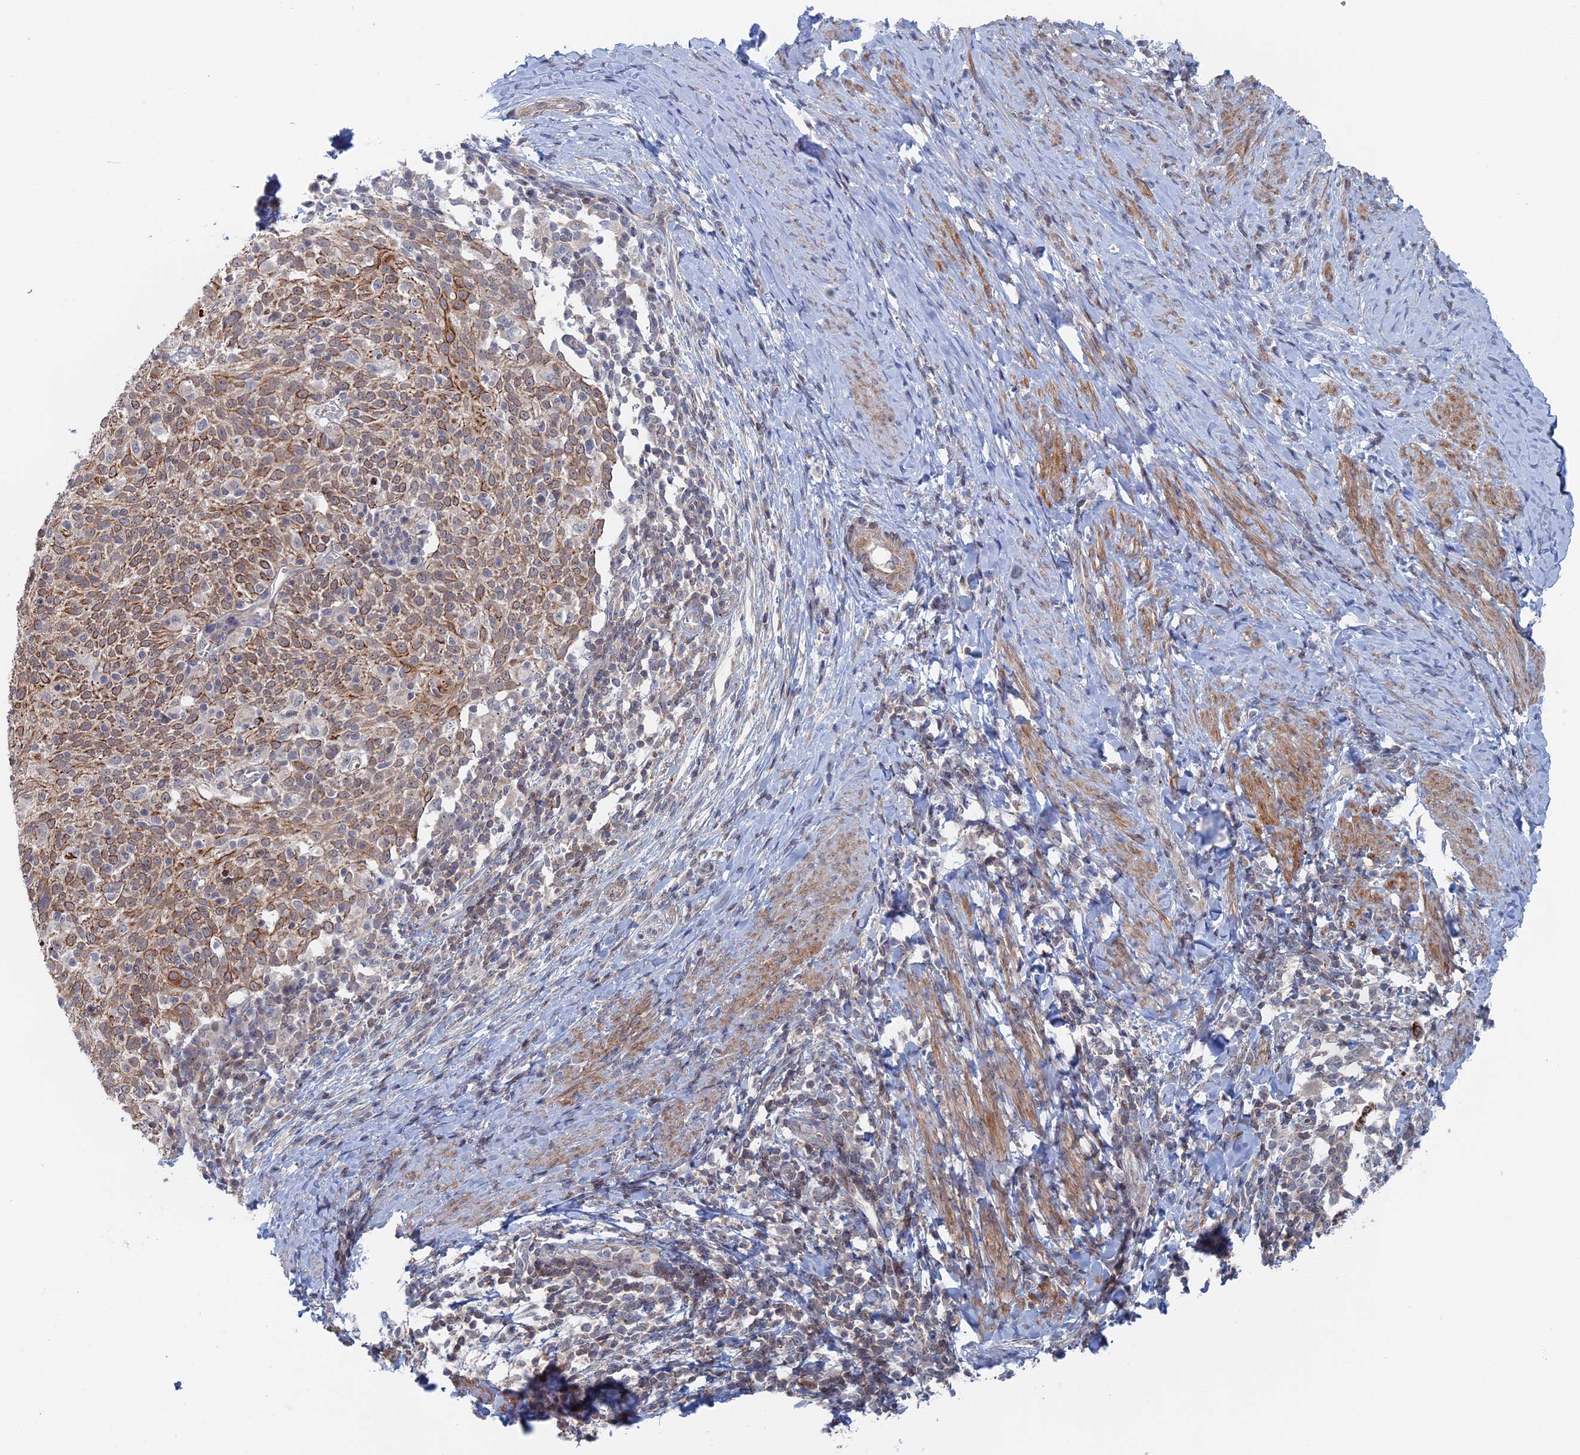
{"staining": {"intensity": "moderate", "quantity": ">75%", "location": "cytoplasmic/membranous"}, "tissue": "cervical cancer", "cell_type": "Tumor cells", "image_type": "cancer", "snomed": [{"axis": "morphology", "description": "Squamous cell carcinoma, NOS"}, {"axis": "topography", "description": "Cervix"}], "caption": "IHC of cervical cancer (squamous cell carcinoma) reveals medium levels of moderate cytoplasmic/membranous expression in about >75% of tumor cells.", "gene": "IL7", "patient": {"sex": "female", "age": 52}}